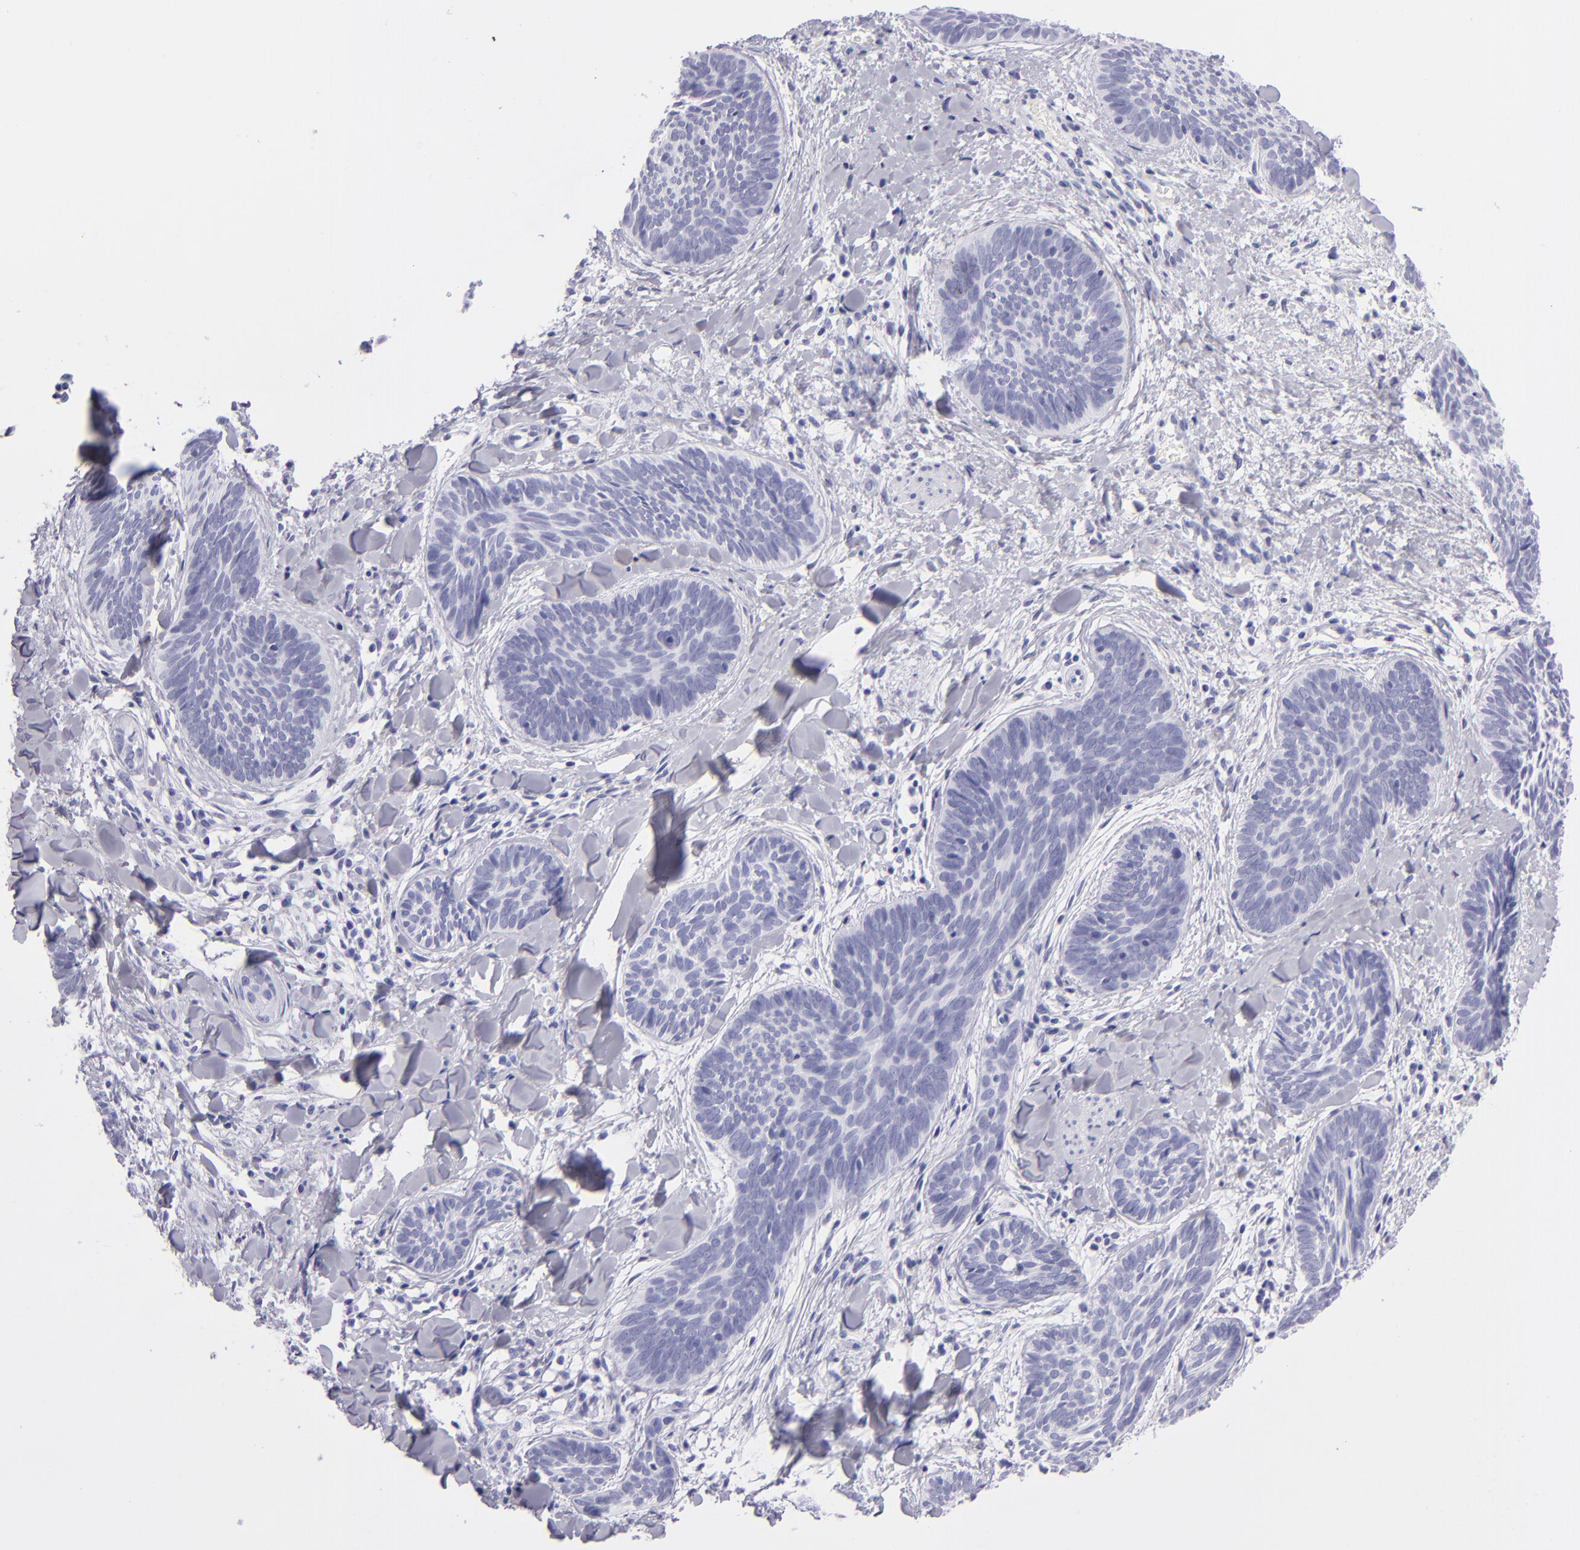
{"staining": {"intensity": "negative", "quantity": "none", "location": "none"}, "tissue": "skin cancer", "cell_type": "Tumor cells", "image_type": "cancer", "snomed": [{"axis": "morphology", "description": "Basal cell carcinoma"}, {"axis": "topography", "description": "Skin"}], "caption": "Histopathology image shows no protein staining in tumor cells of skin cancer tissue.", "gene": "PVALB", "patient": {"sex": "female", "age": 81}}